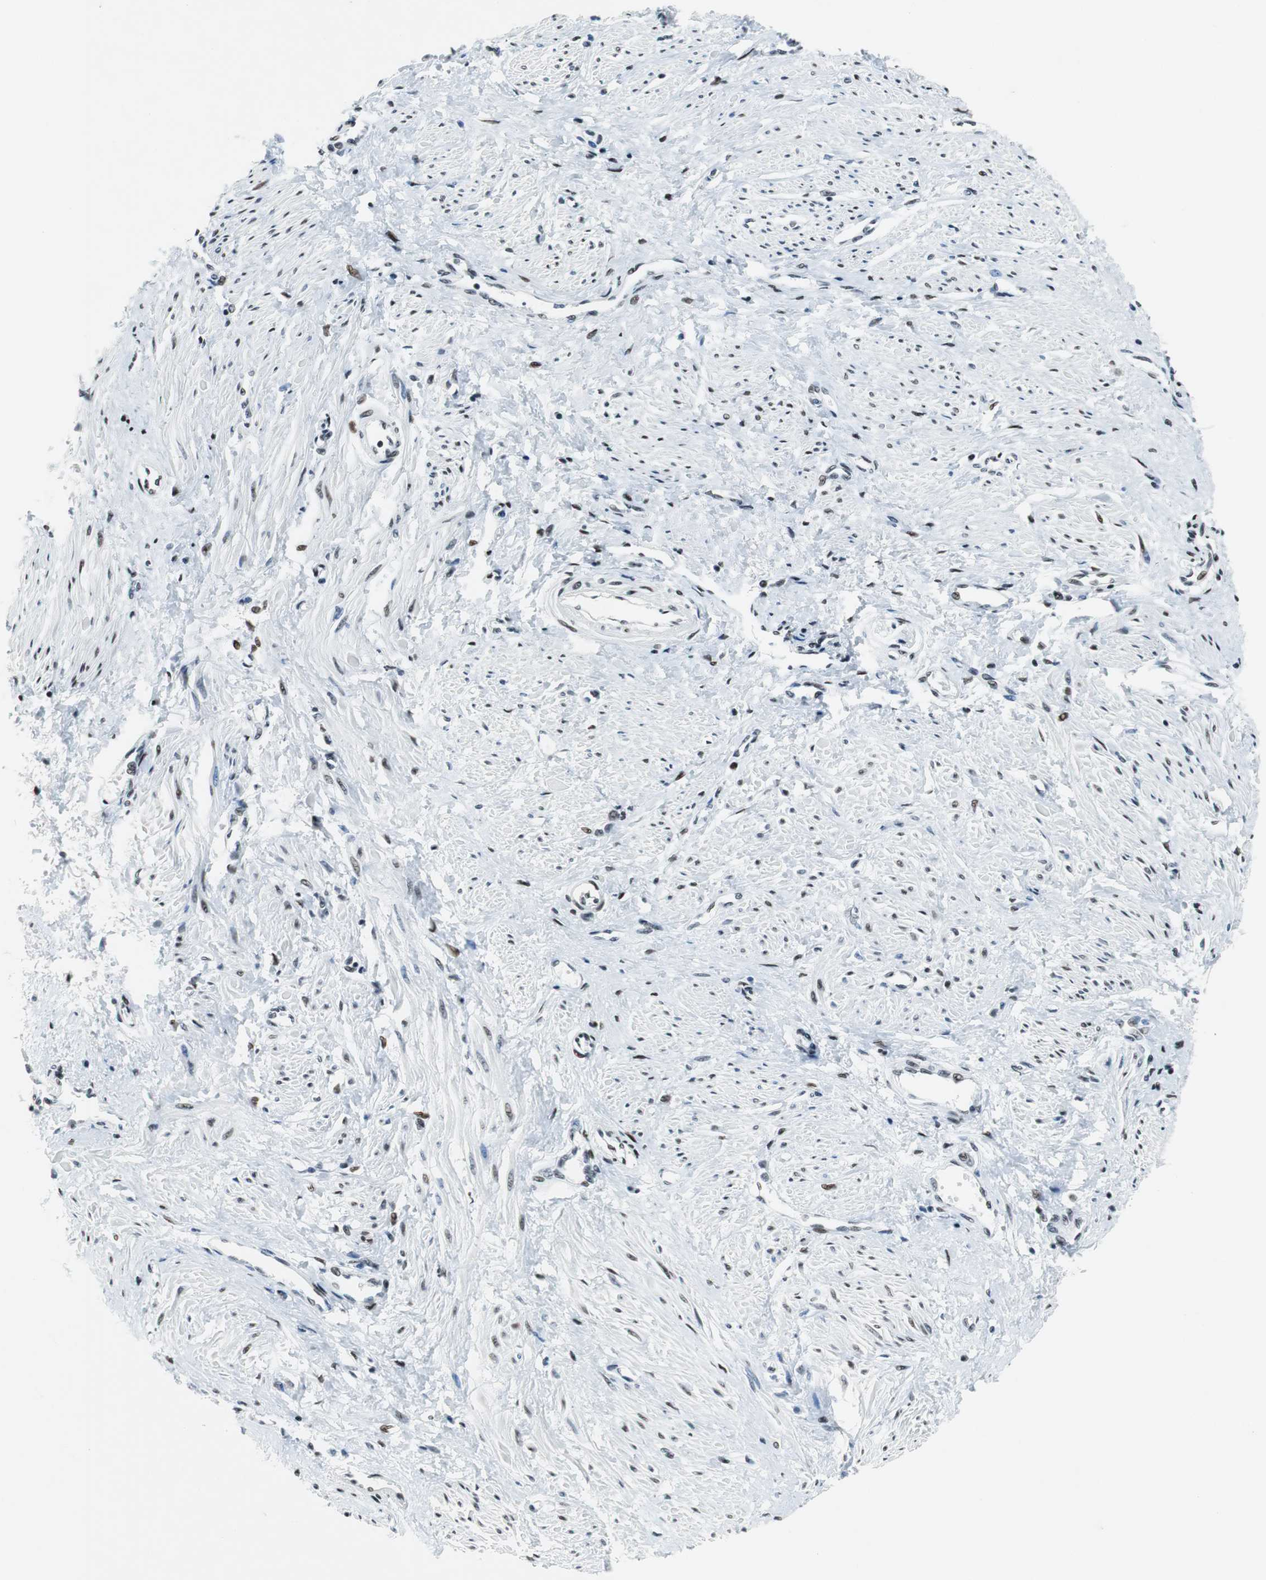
{"staining": {"intensity": "weak", "quantity": "<25%", "location": "nuclear"}, "tissue": "smooth muscle", "cell_type": "Smooth muscle cells", "image_type": "normal", "snomed": [{"axis": "morphology", "description": "Normal tissue, NOS"}, {"axis": "topography", "description": "Smooth muscle"}, {"axis": "topography", "description": "Uterus"}], "caption": "Immunohistochemistry (IHC) of unremarkable smooth muscle displays no positivity in smooth muscle cells.", "gene": "HDAC3", "patient": {"sex": "female", "age": 39}}